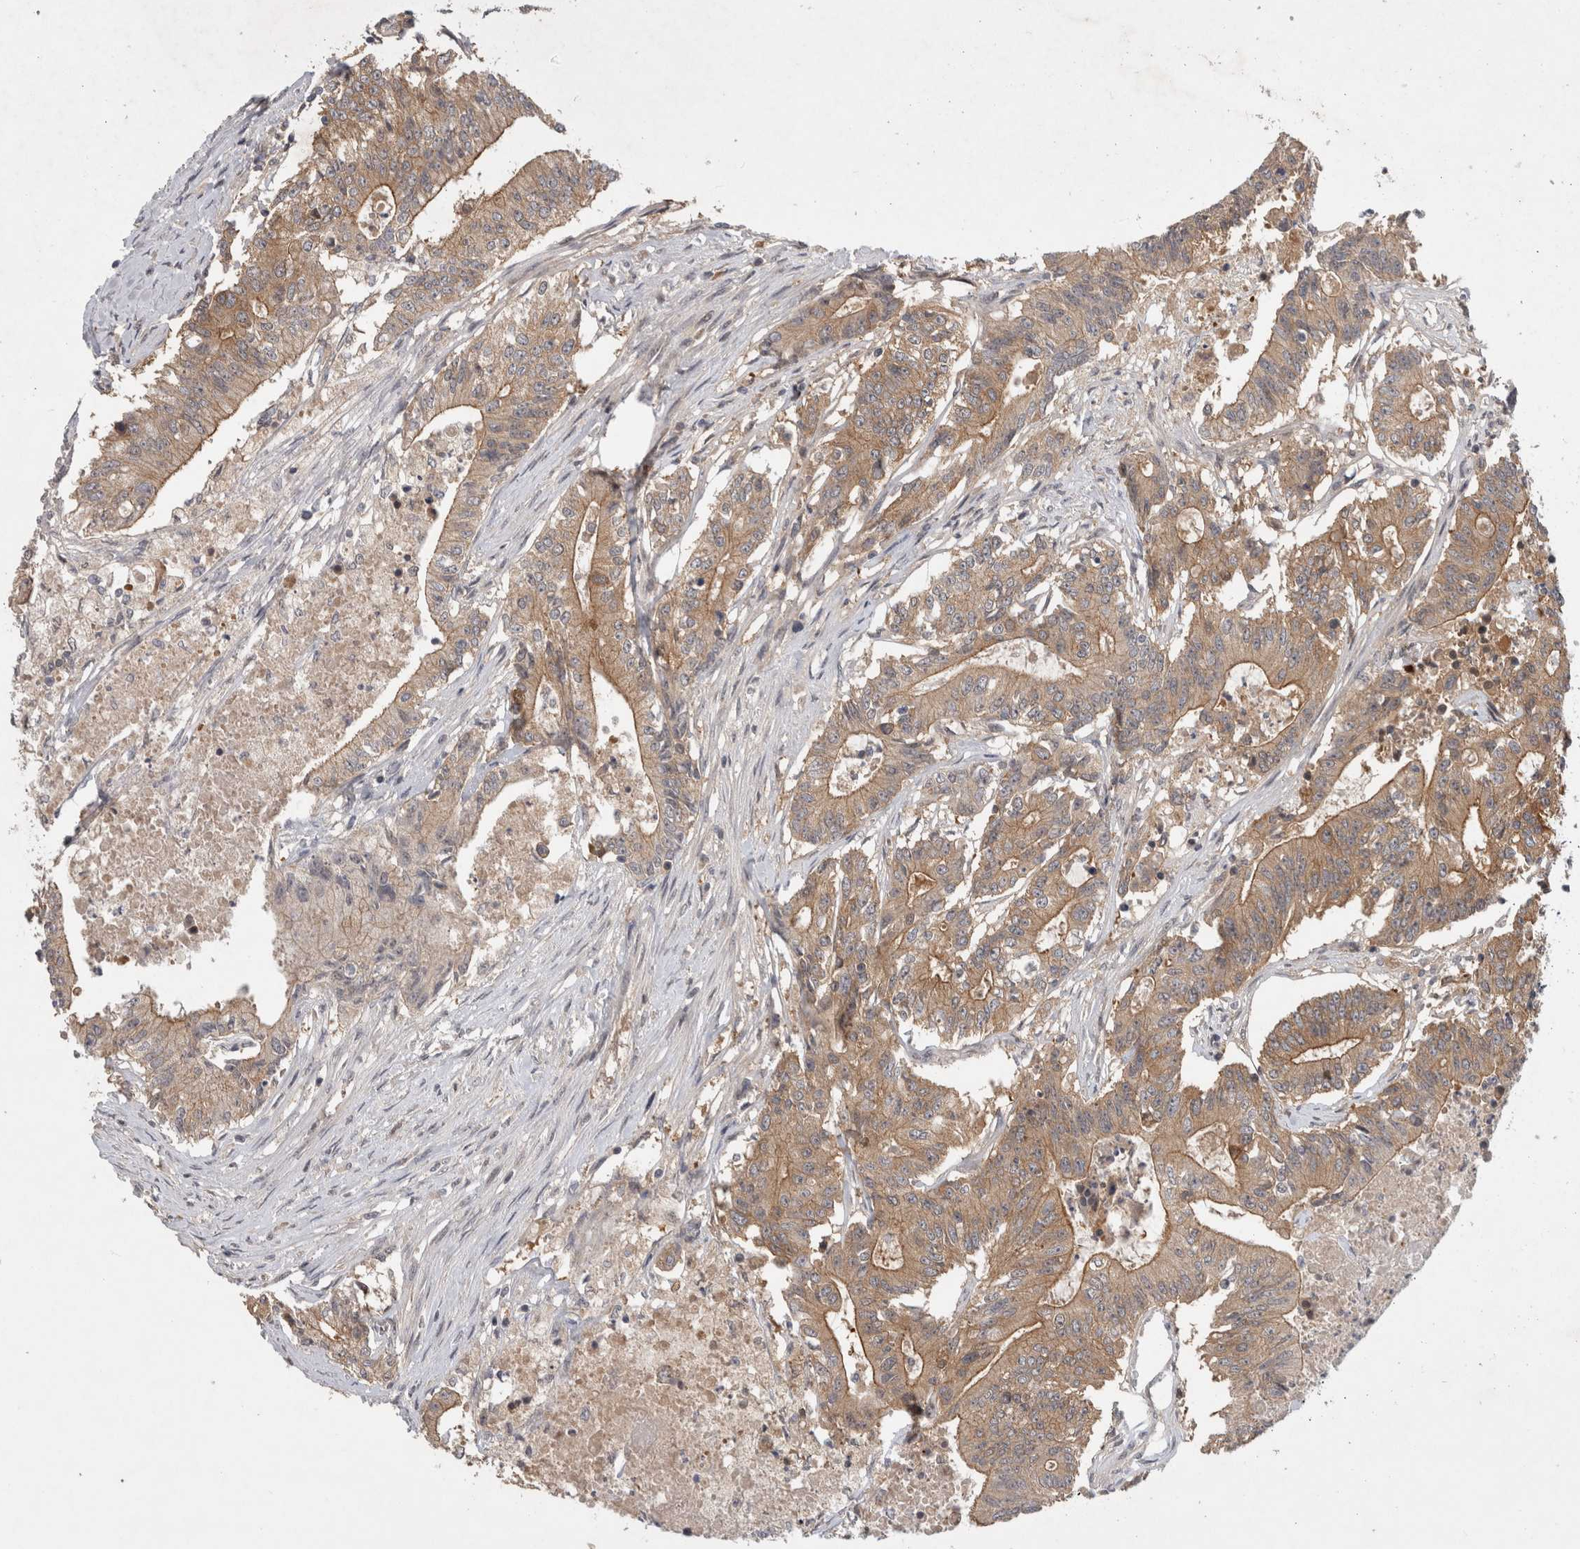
{"staining": {"intensity": "moderate", "quantity": ">75%", "location": "cytoplasmic/membranous"}, "tissue": "colorectal cancer", "cell_type": "Tumor cells", "image_type": "cancer", "snomed": [{"axis": "morphology", "description": "Adenocarcinoma, NOS"}, {"axis": "topography", "description": "Colon"}], "caption": "The immunohistochemical stain labels moderate cytoplasmic/membranous positivity in tumor cells of colorectal cancer tissue.", "gene": "CERS3", "patient": {"sex": "female", "age": 77}}